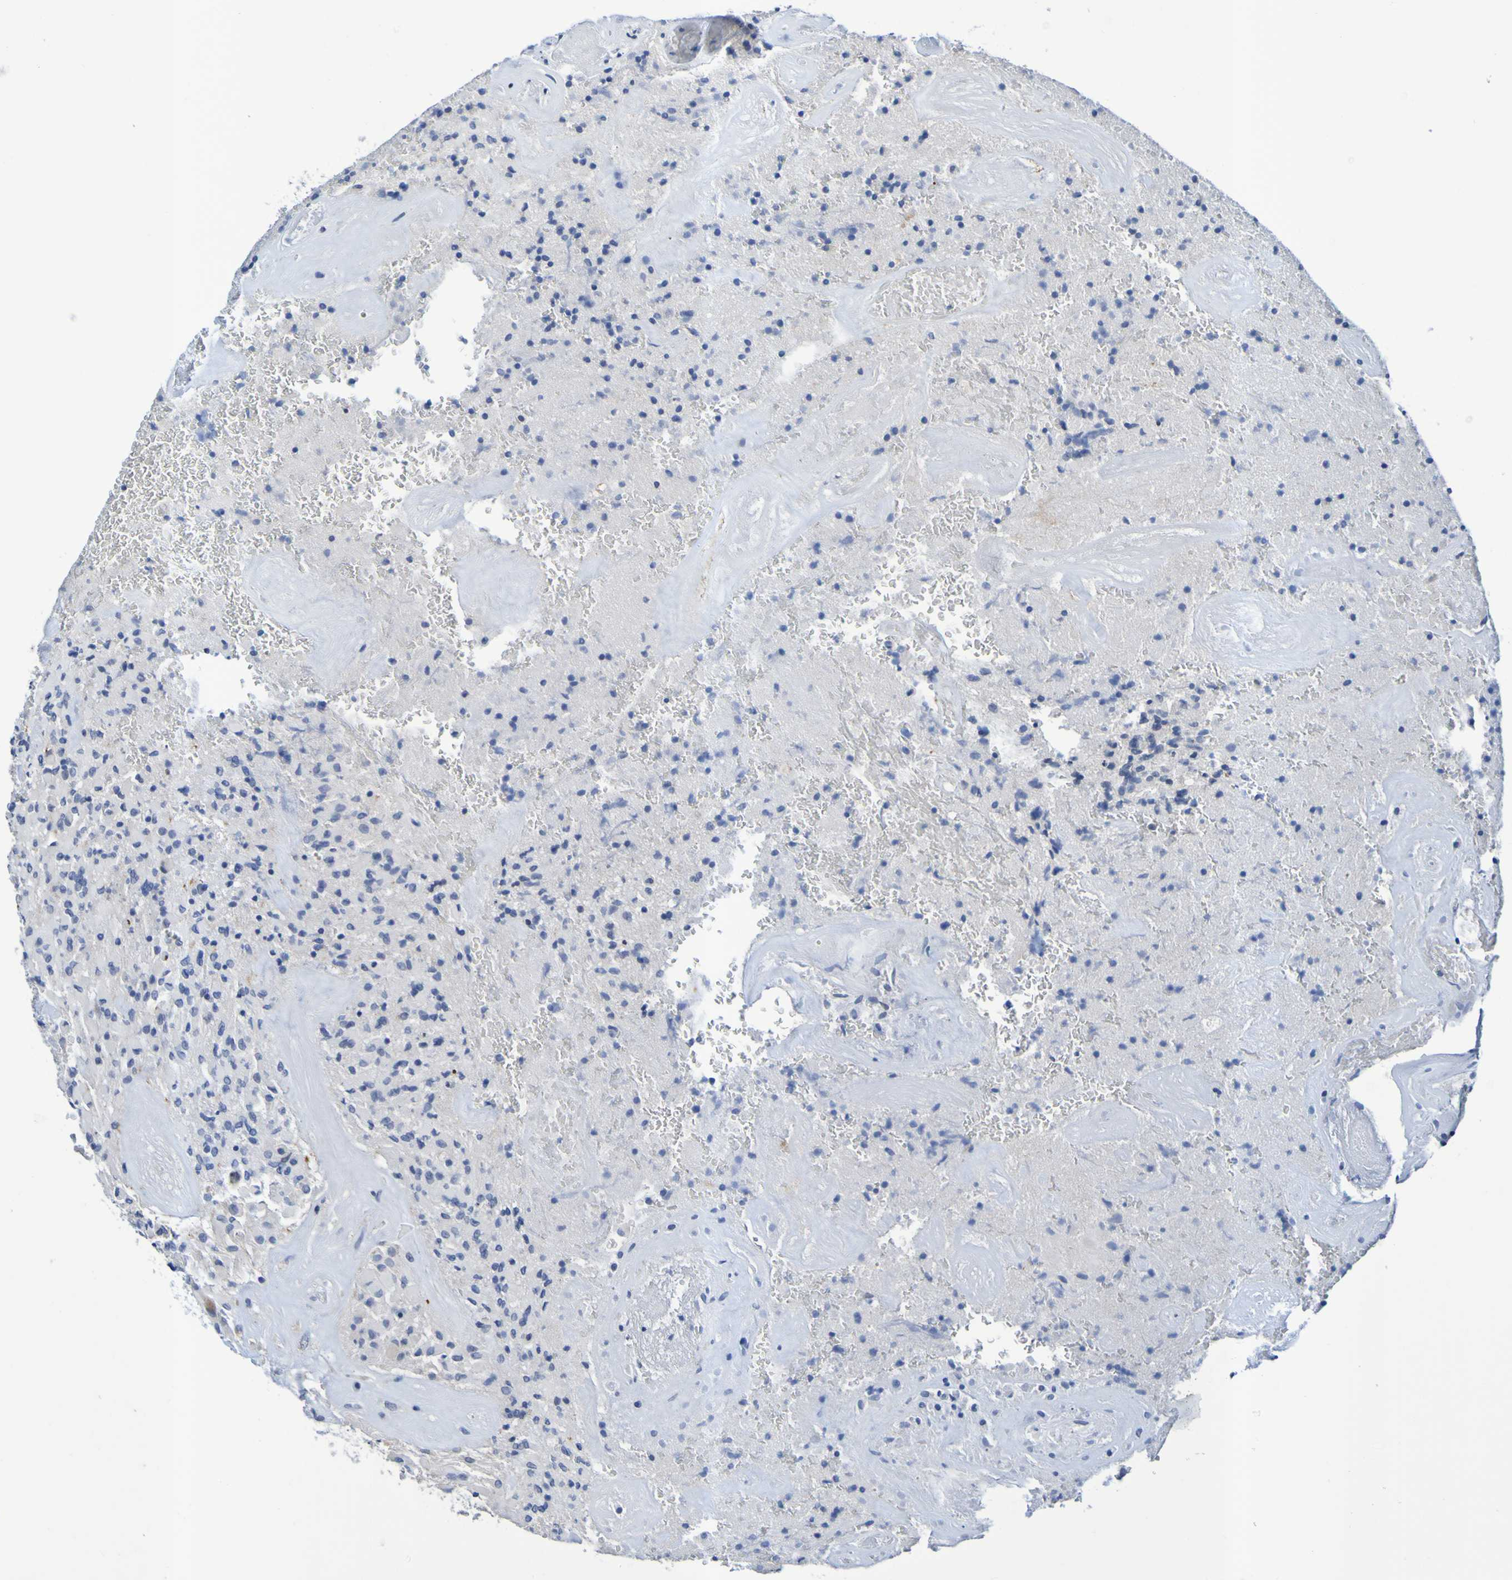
{"staining": {"intensity": "negative", "quantity": "none", "location": "none"}, "tissue": "glioma", "cell_type": "Tumor cells", "image_type": "cancer", "snomed": [{"axis": "morphology", "description": "Glioma, malignant, High grade"}, {"axis": "topography", "description": "Brain"}], "caption": "IHC micrograph of human glioma stained for a protein (brown), which reveals no staining in tumor cells. (Immunohistochemistry (ihc), brightfield microscopy, high magnification).", "gene": "VMA21", "patient": {"sex": "male", "age": 71}}